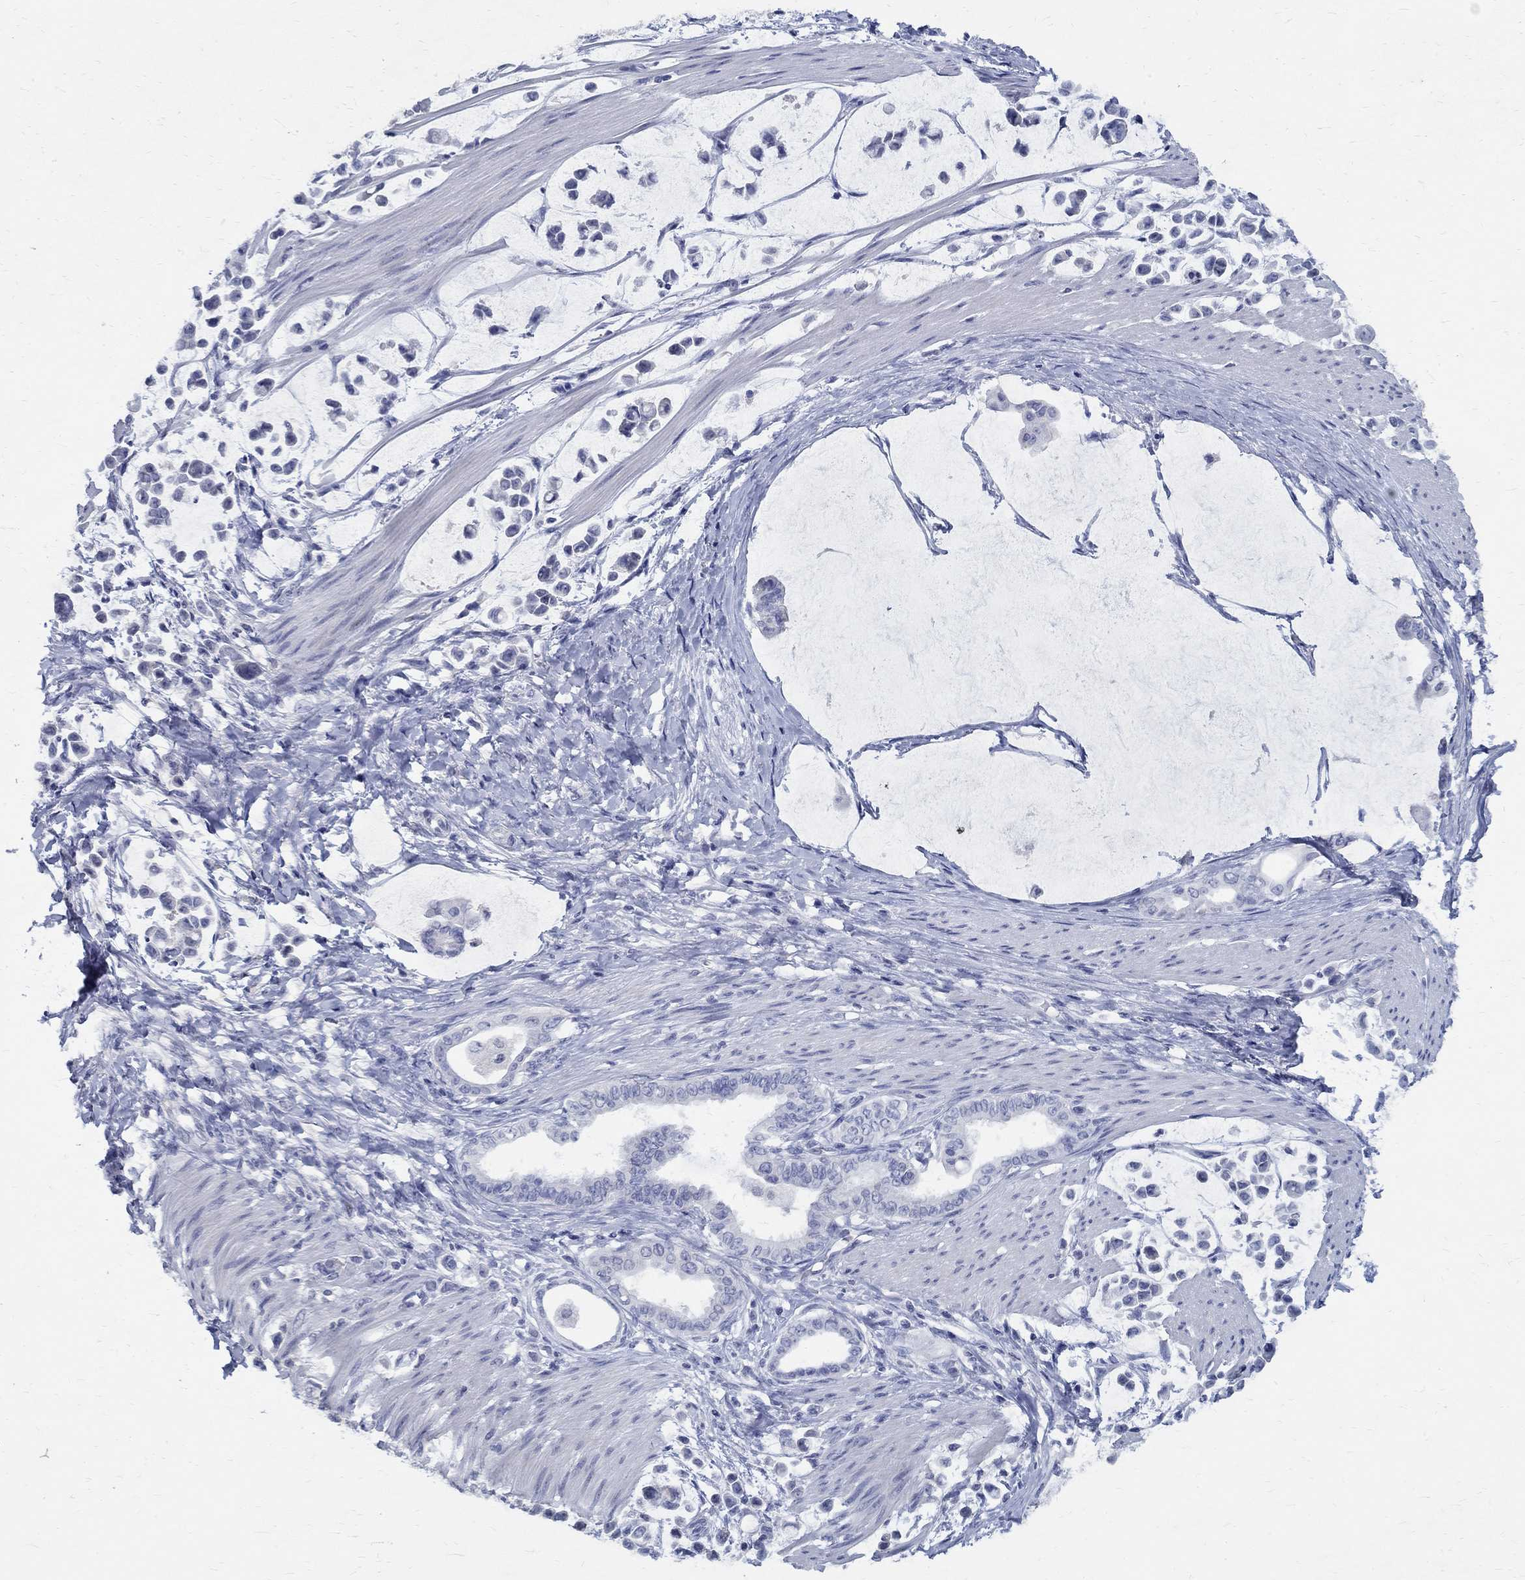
{"staining": {"intensity": "negative", "quantity": "none", "location": "none"}, "tissue": "stomach cancer", "cell_type": "Tumor cells", "image_type": "cancer", "snomed": [{"axis": "morphology", "description": "Adenocarcinoma, NOS"}, {"axis": "topography", "description": "Stomach"}], "caption": "There is no significant positivity in tumor cells of stomach adenocarcinoma.", "gene": "CETN1", "patient": {"sex": "male", "age": 82}}